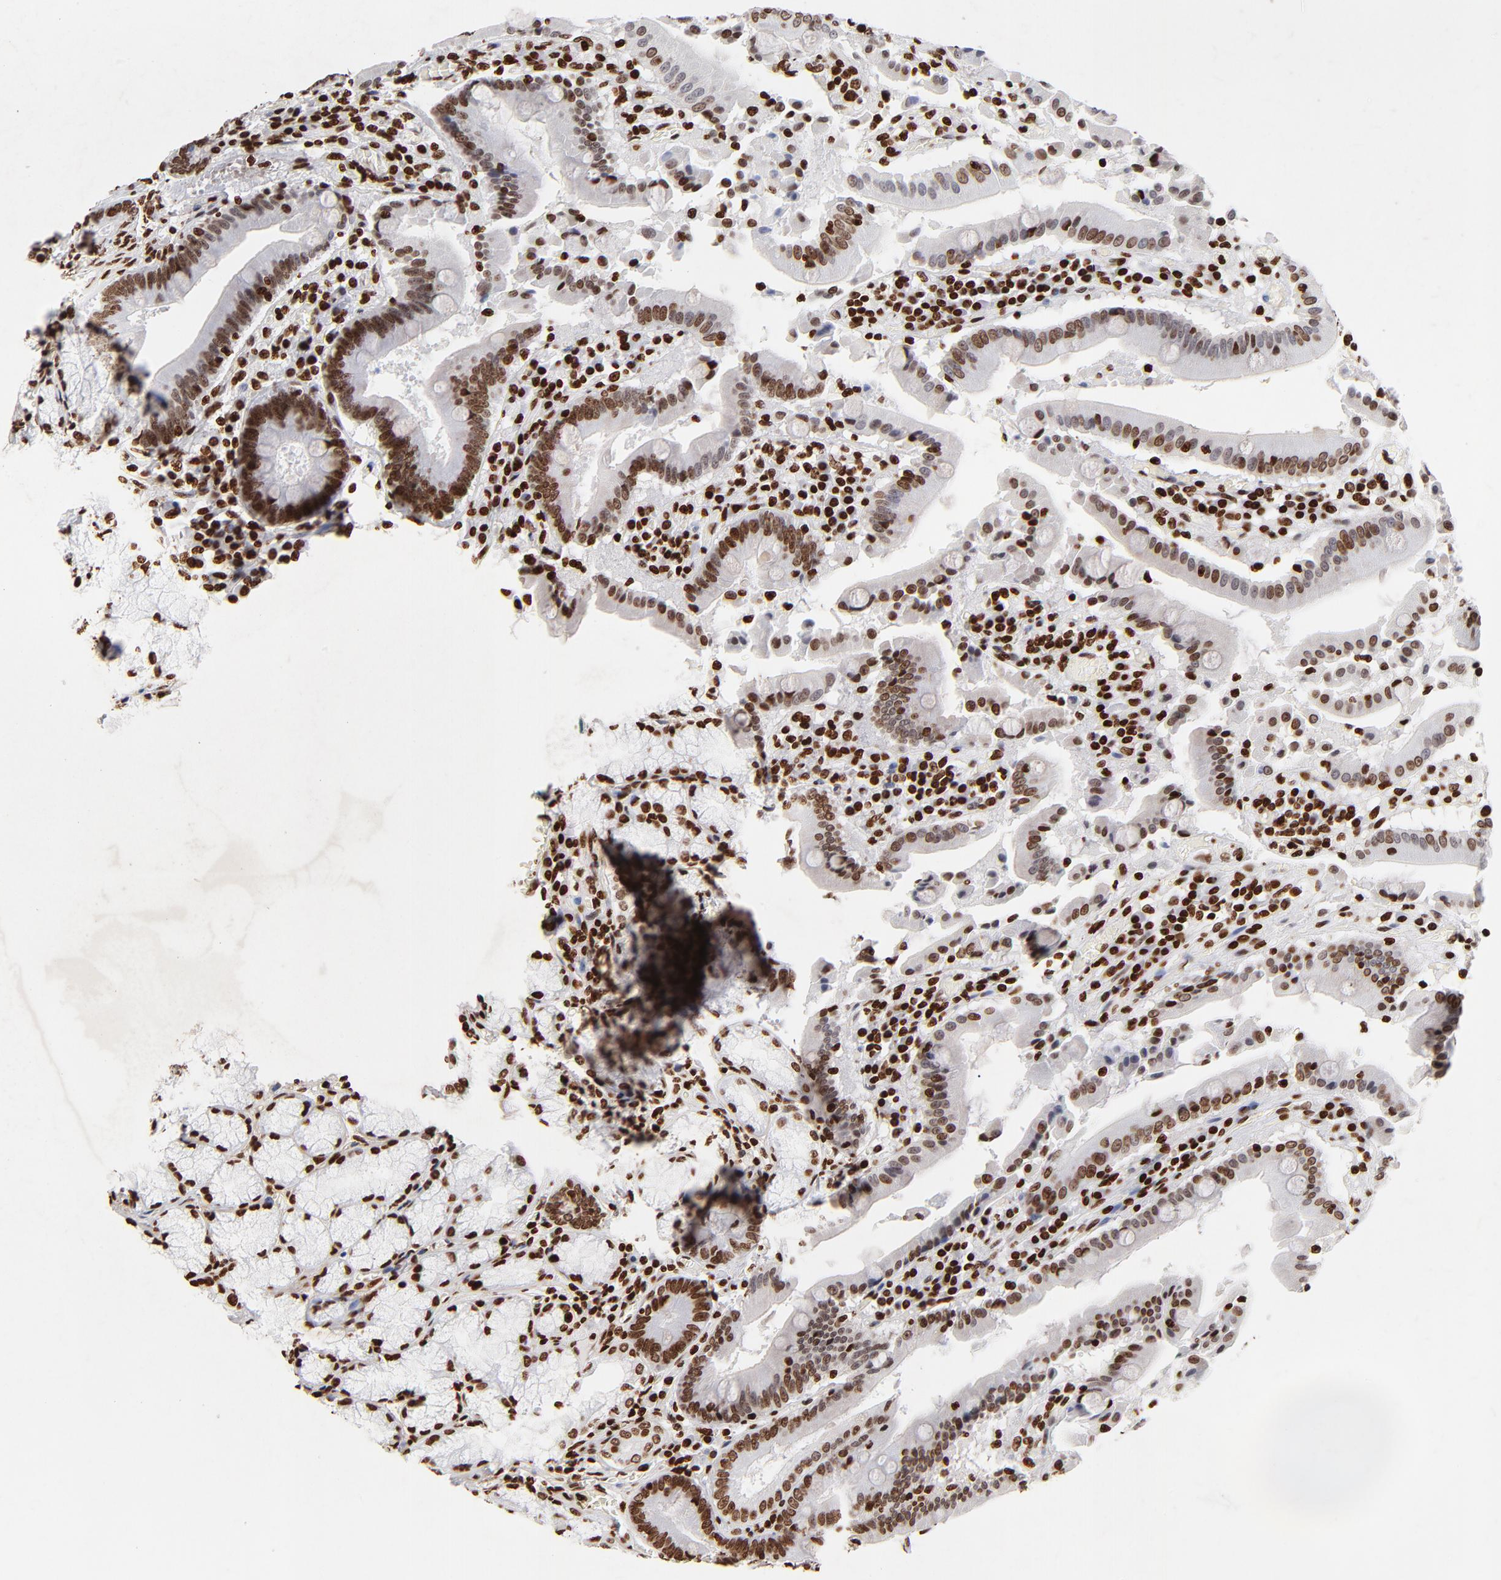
{"staining": {"intensity": "strong", "quantity": ">75%", "location": "nuclear"}, "tissue": "stomach", "cell_type": "Glandular cells", "image_type": "normal", "snomed": [{"axis": "morphology", "description": "Normal tissue, NOS"}, {"axis": "topography", "description": "Stomach, lower"}], "caption": "Brown immunohistochemical staining in benign human stomach demonstrates strong nuclear expression in approximately >75% of glandular cells.", "gene": "FBH1", "patient": {"sex": "male", "age": 56}}